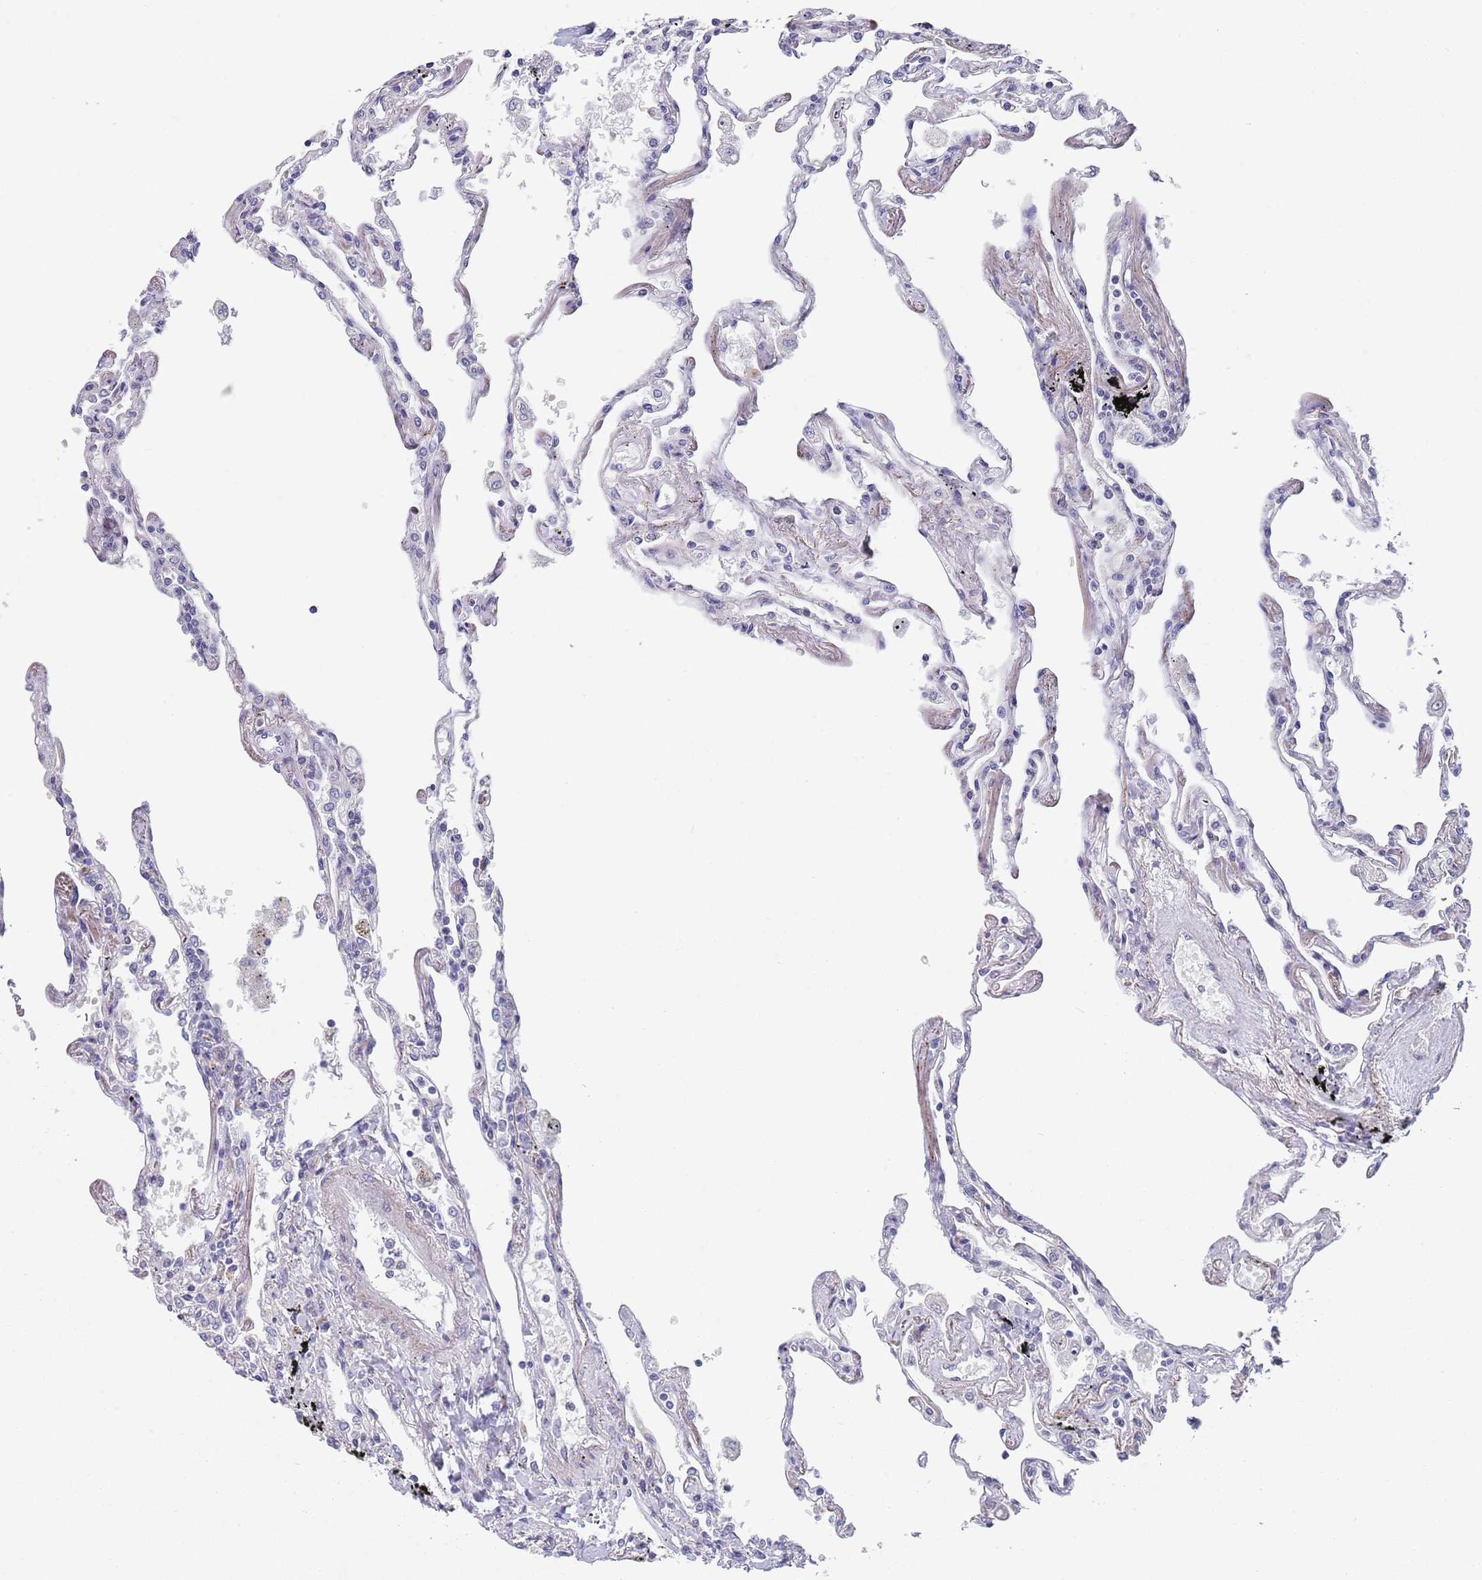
{"staining": {"intensity": "negative", "quantity": "none", "location": "none"}, "tissue": "lung", "cell_type": "Alveolar cells", "image_type": "normal", "snomed": [{"axis": "morphology", "description": "Normal tissue, NOS"}, {"axis": "topography", "description": "Lung"}], "caption": "Immunohistochemistry histopathology image of benign lung: lung stained with DAB exhibits no significant protein expression in alveolar cells.", "gene": "PLCL2", "patient": {"sex": "female", "age": 67}}